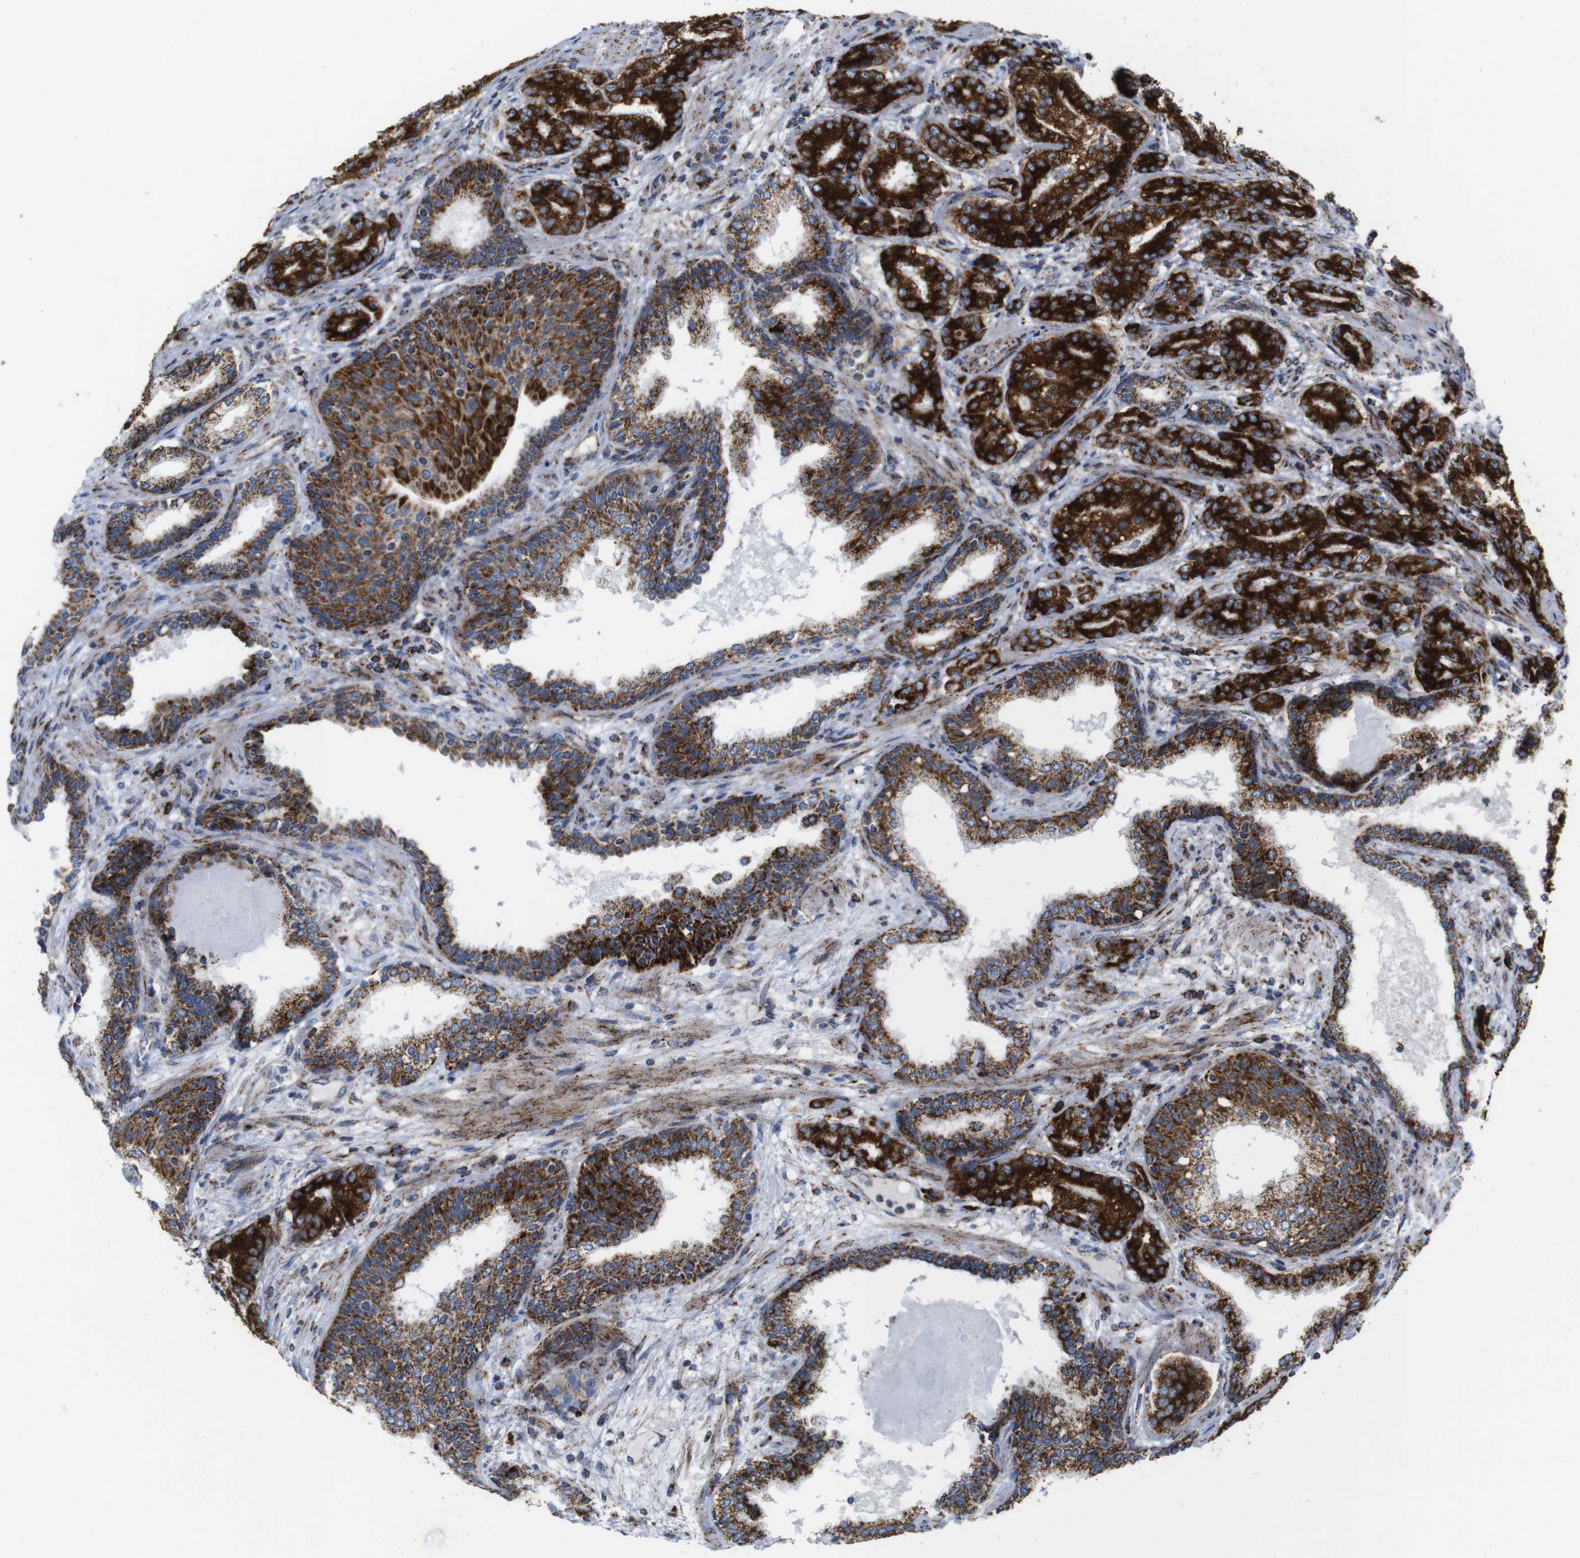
{"staining": {"intensity": "strong", "quantity": ">75%", "location": "cytoplasmic/membranous"}, "tissue": "prostate cancer", "cell_type": "Tumor cells", "image_type": "cancer", "snomed": [{"axis": "morphology", "description": "Adenocarcinoma, High grade"}, {"axis": "topography", "description": "Prostate"}], "caption": "IHC photomicrograph of neoplastic tissue: human prostate cancer (high-grade adenocarcinoma) stained using IHC exhibits high levels of strong protein expression localized specifically in the cytoplasmic/membranous of tumor cells, appearing as a cytoplasmic/membranous brown color.", "gene": "TMEM192", "patient": {"sex": "male", "age": 61}}